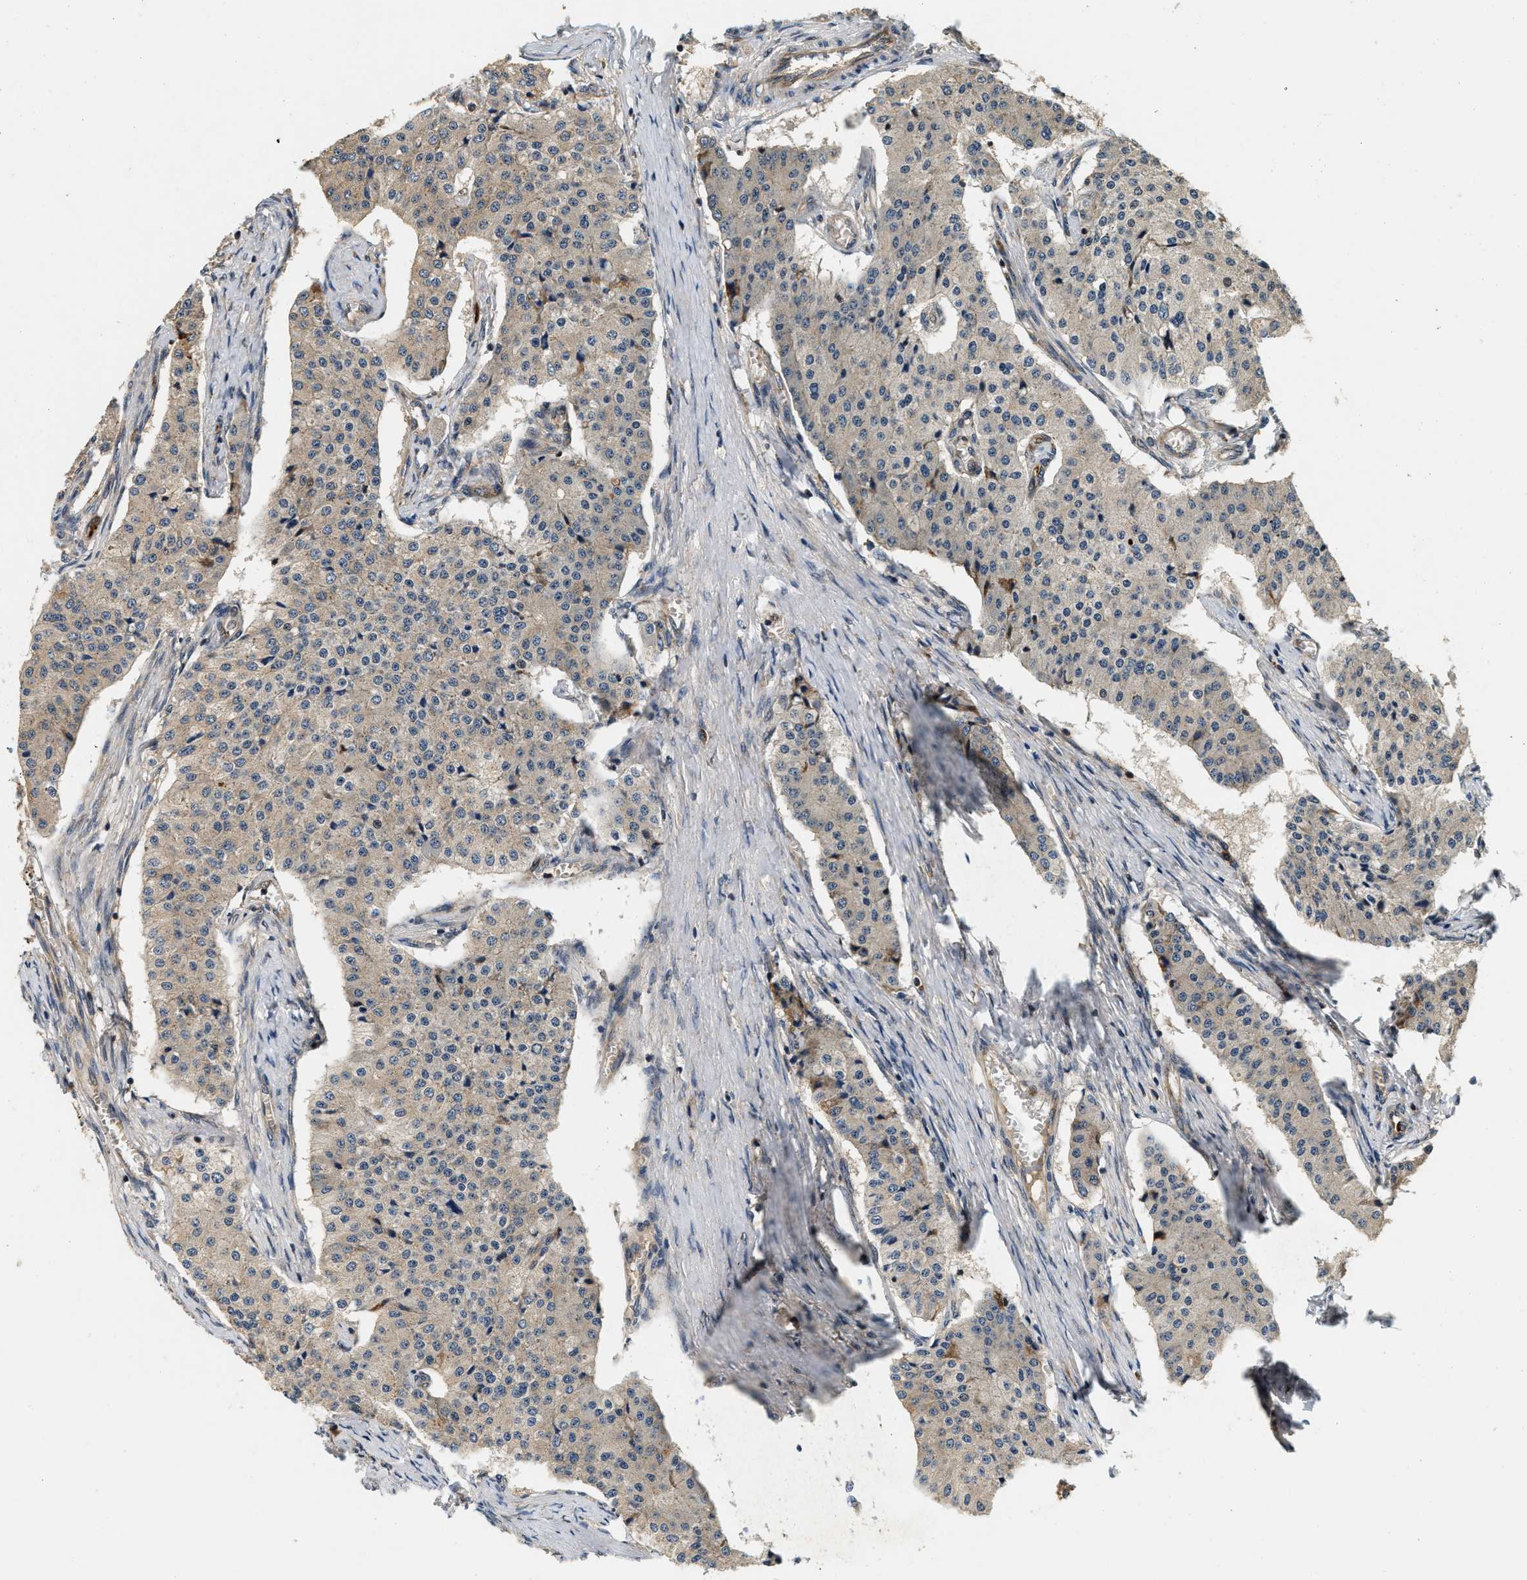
{"staining": {"intensity": "weak", "quantity": "<25%", "location": "cytoplasmic/membranous"}, "tissue": "carcinoid", "cell_type": "Tumor cells", "image_type": "cancer", "snomed": [{"axis": "morphology", "description": "Carcinoid, malignant, NOS"}, {"axis": "topography", "description": "Colon"}], "caption": "Immunohistochemical staining of carcinoid exhibits no significant positivity in tumor cells.", "gene": "SAMD9", "patient": {"sex": "female", "age": 52}}